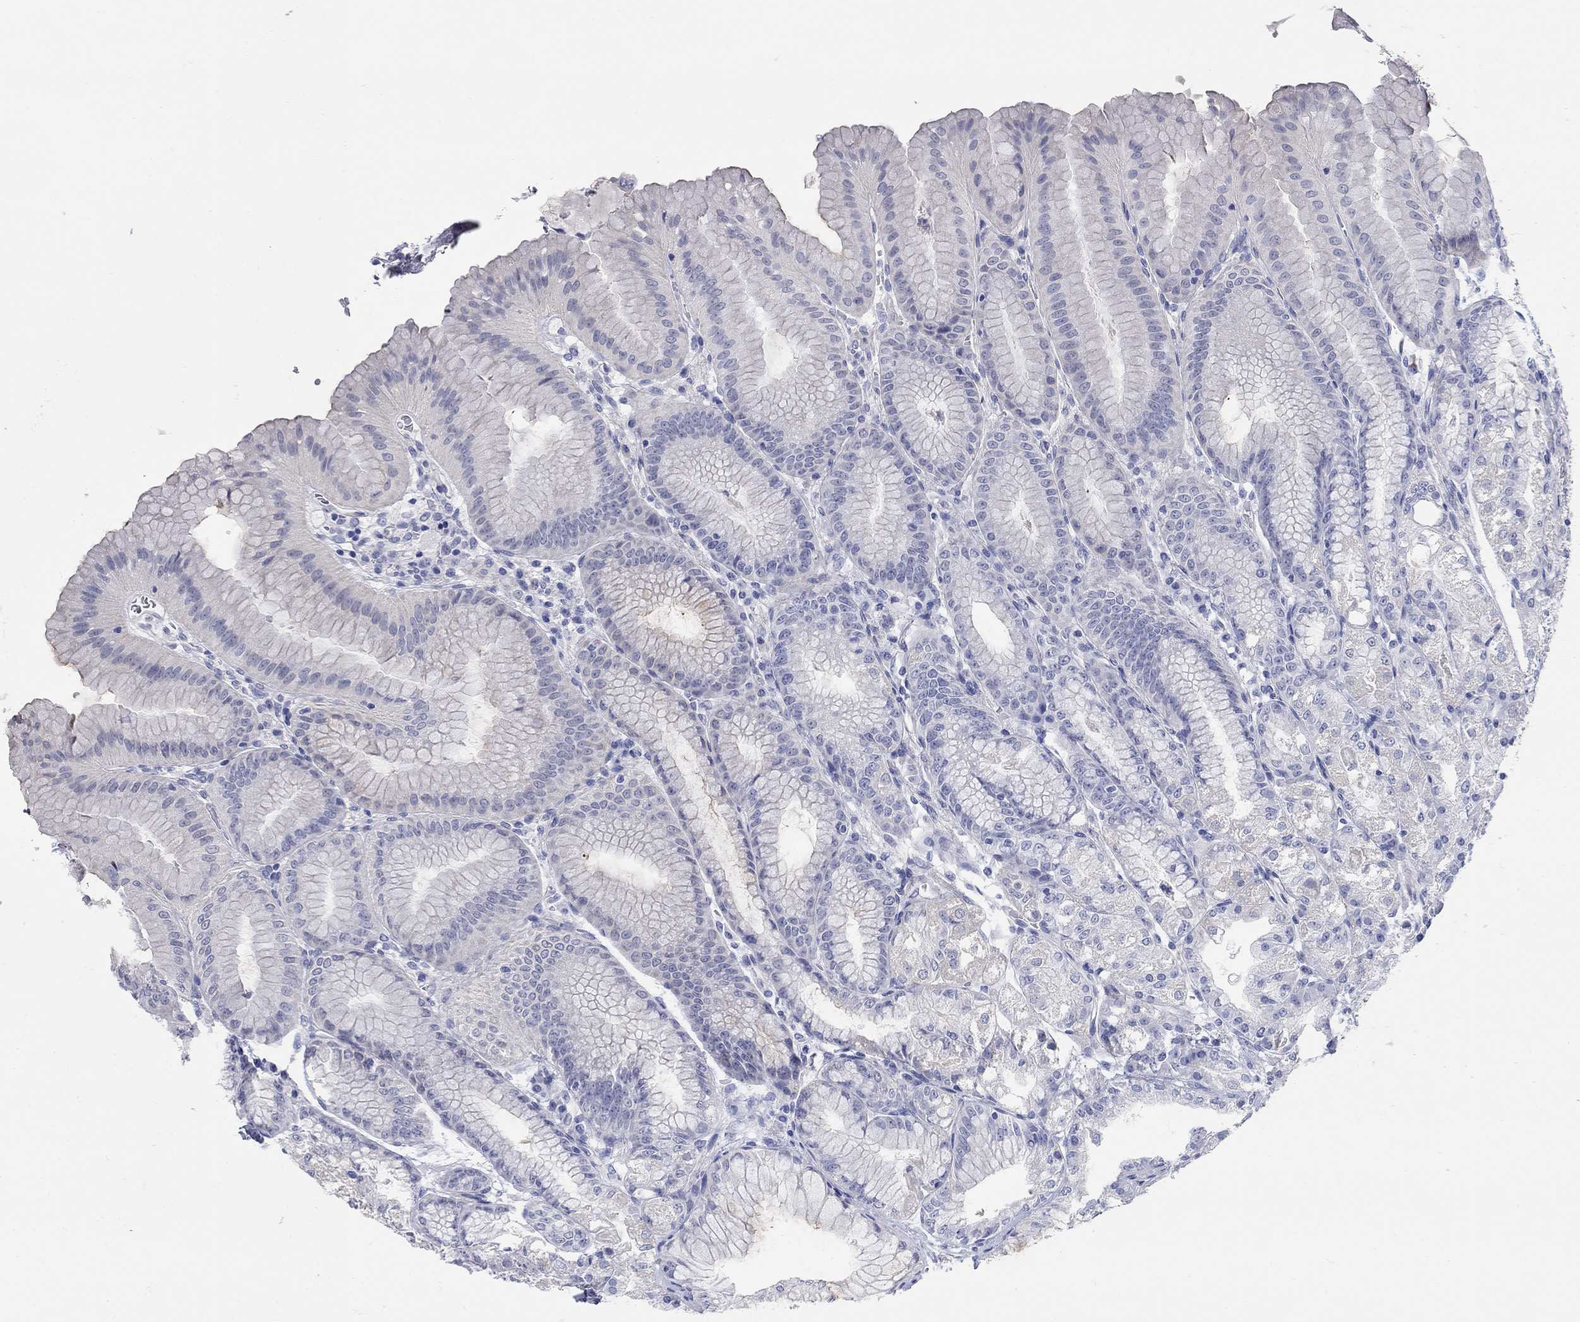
{"staining": {"intensity": "weak", "quantity": "<25%", "location": "cytoplasmic/membranous"}, "tissue": "stomach", "cell_type": "Glandular cells", "image_type": "normal", "snomed": [{"axis": "morphology", "description": "Normal tissue, NOS"}, {"axis": "topography", "description": "Stomach"}], "caption": "This histopathology image is of benign stomach stained with IHC to label a protein in brown with the nuclei are counter-stained blue. There is no expression in glandular cells. (DAB (3,3'-diaminobenzidine) immunohistochemistry (IHC), high magnification).", "gene": "WASF3", "patient": {"sex": "male", "age": 71}}